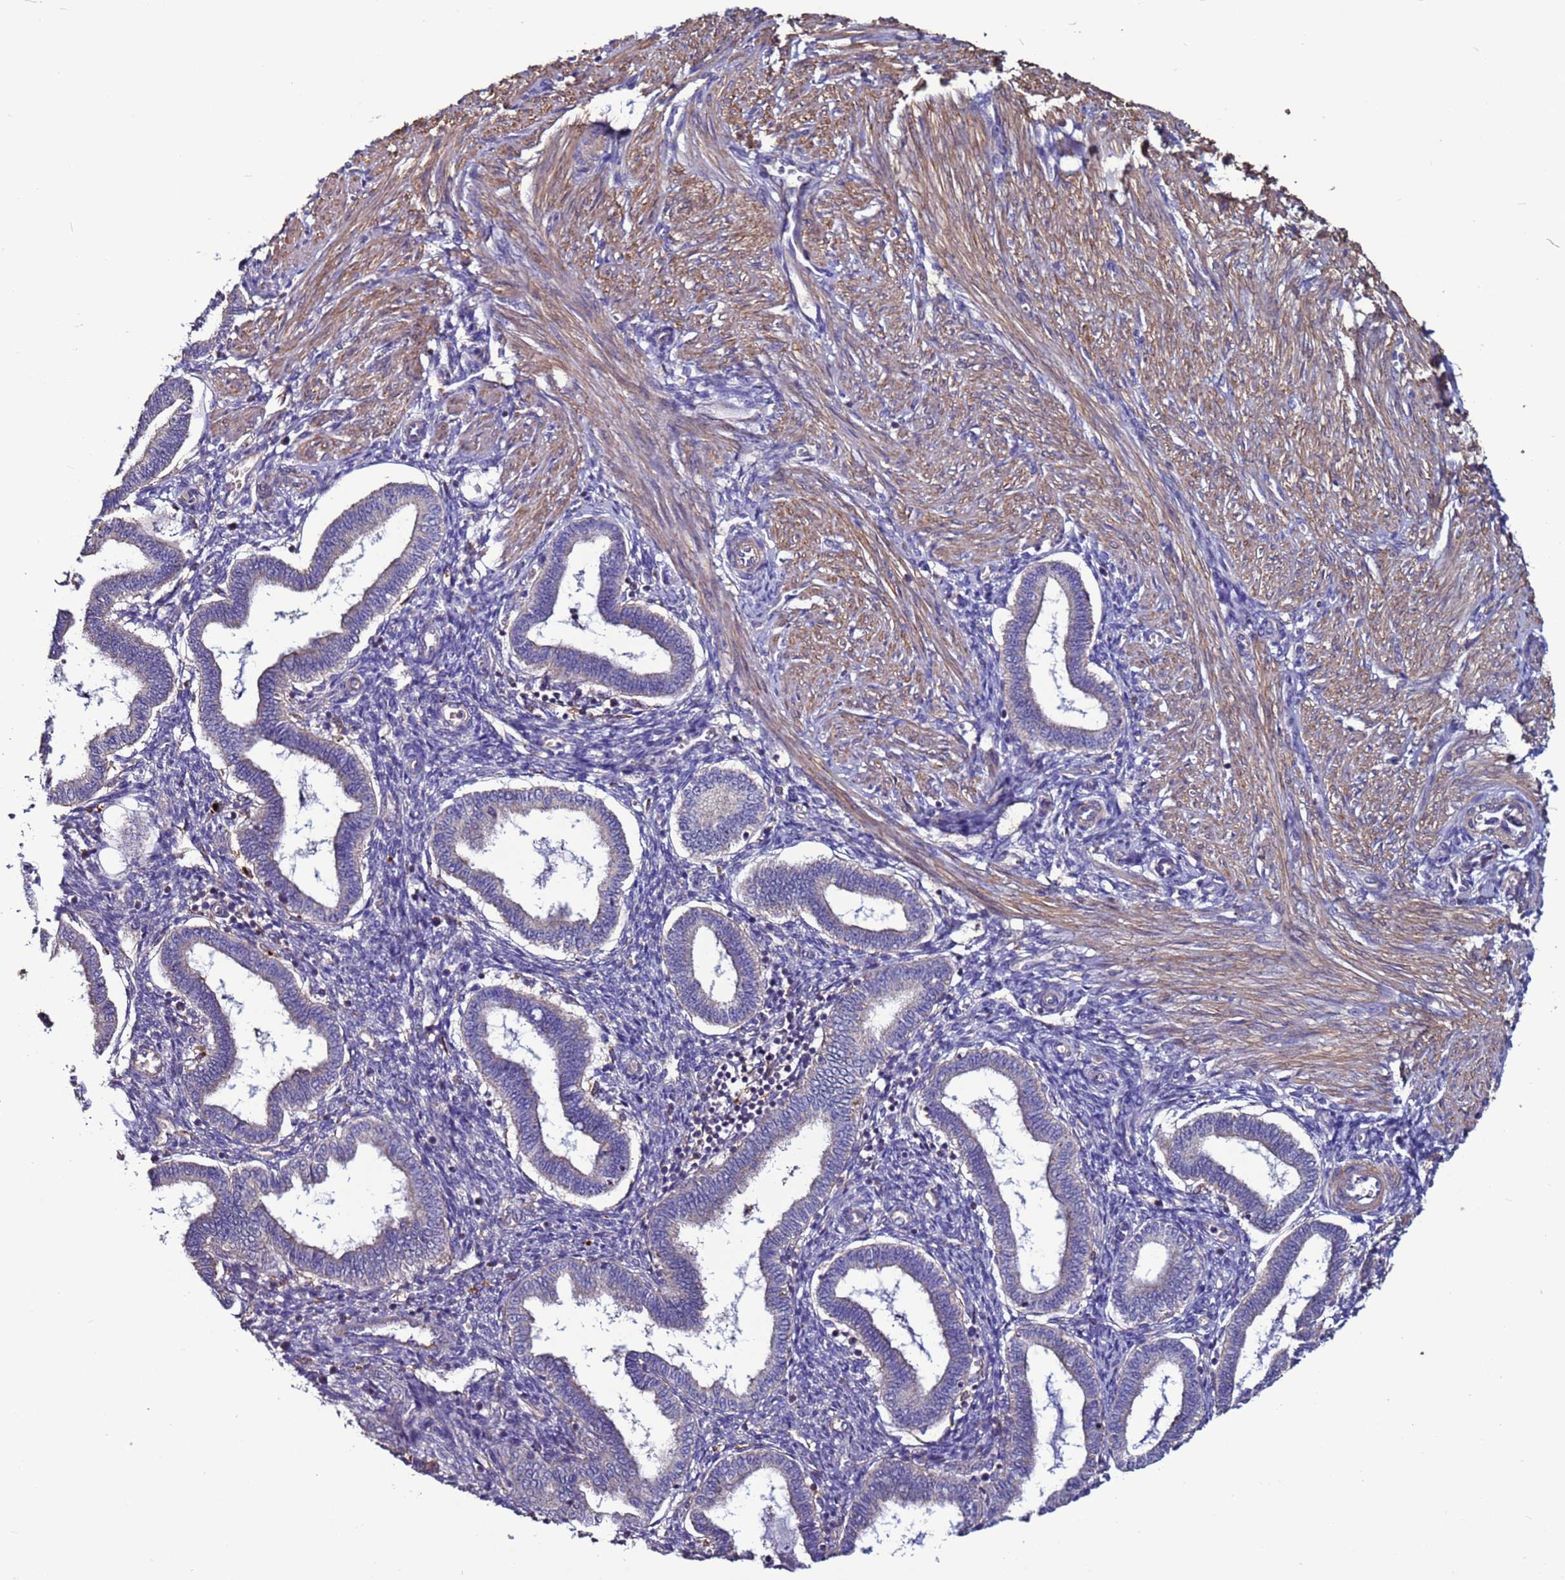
{"staining": {"intensity": "negative", "quantity": "none", "location": "none"}, "tissue": "endometrium", "cell_type": "Cells in endometrial stroma", "image_type": "normal", "snomed": [{"axis": "morphology", "description": "Normal tissue, NOS"}, {"axis": "topography", "description": "Endometrium"}], "caption": "Normal endometrium was stained to show a protein in brown. There is no significant positivity in cells in endometrial stroma. Nuclei are stained in blue.", "gene": "CEP55", "patient": {"sex": "female", "age": 24}}